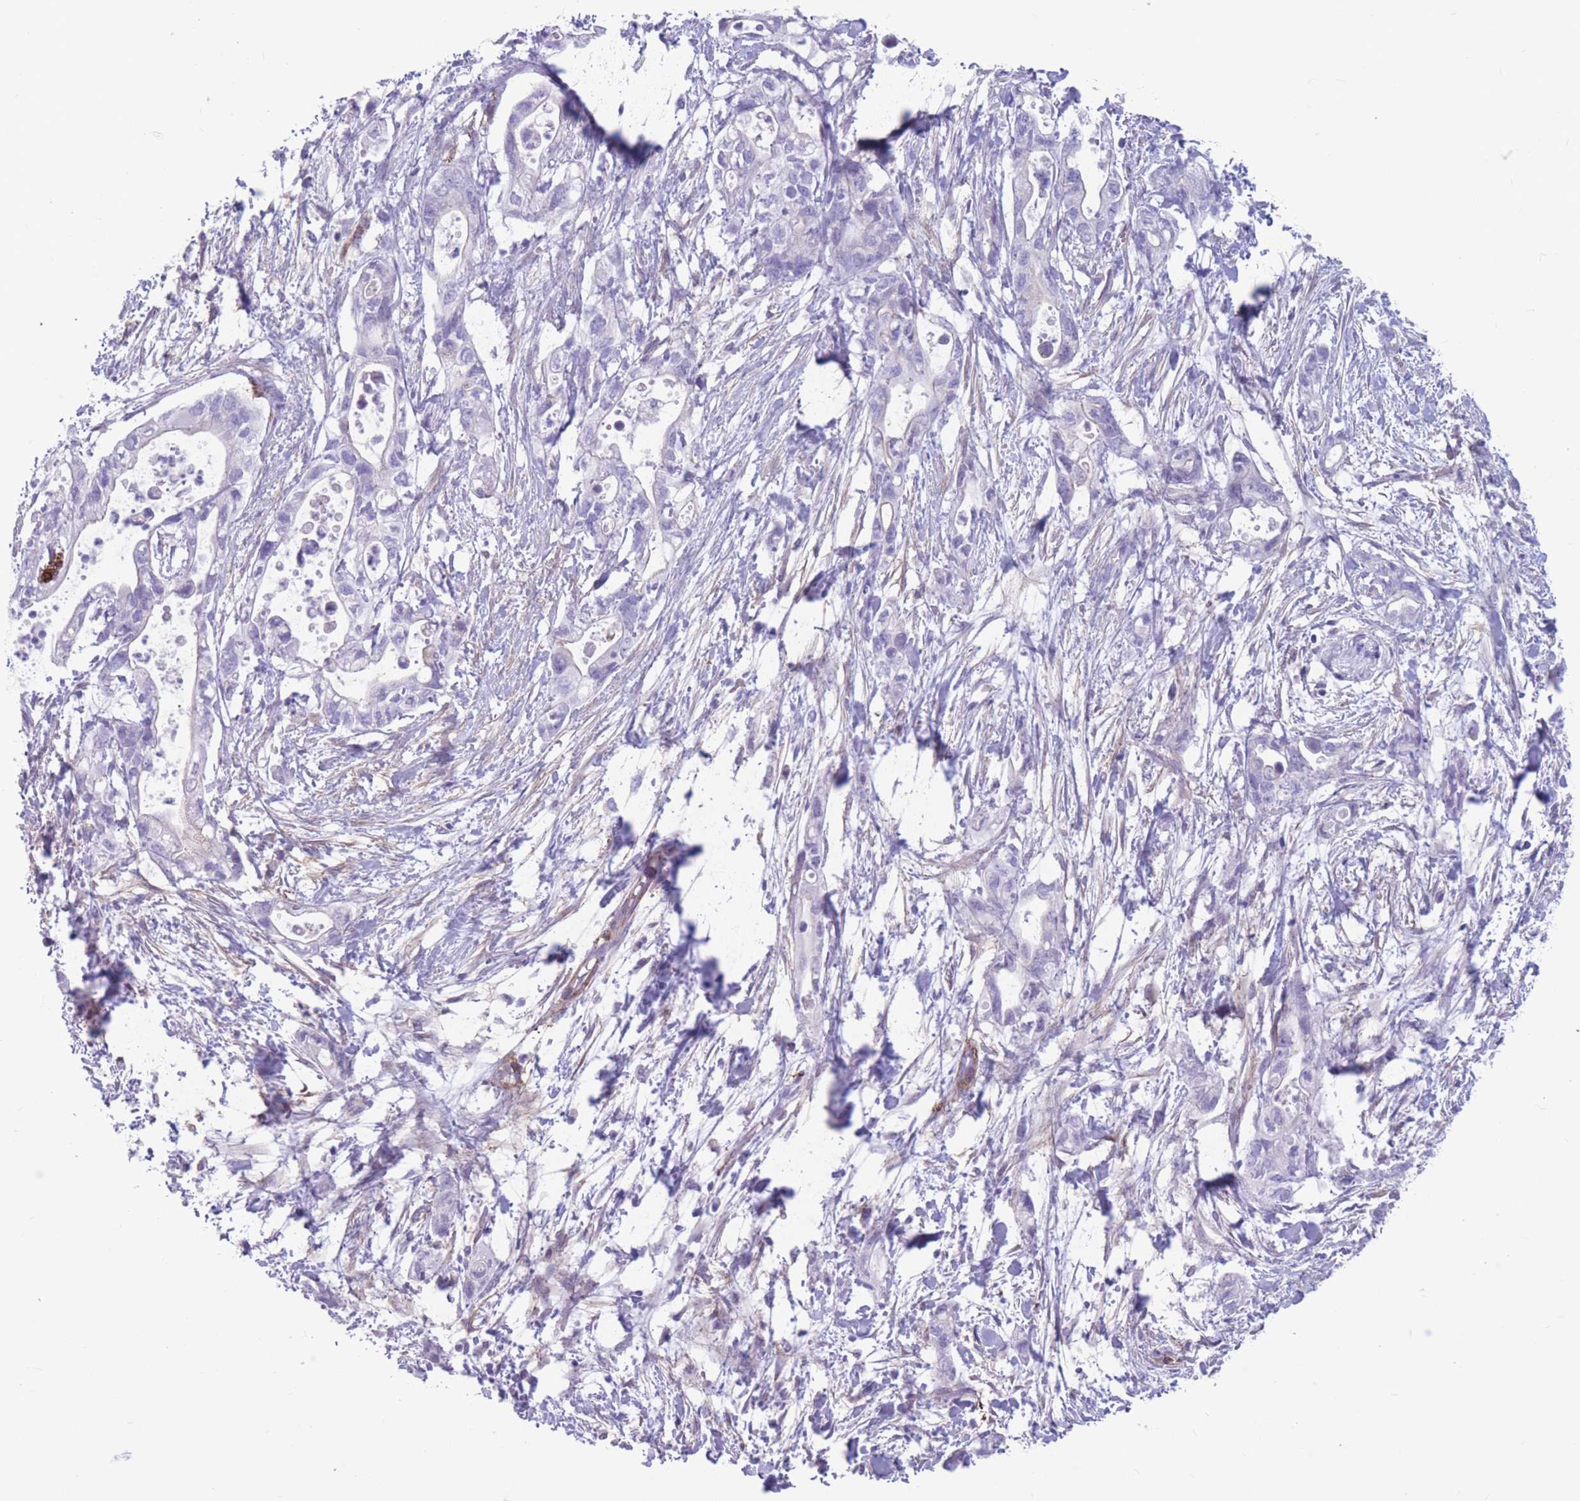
{"staining": {"intensity": "negative", "quantity": "none", "location": "none"}, "tissue": "pancreatic cancer", "cell_type": "Tumor cells", "image_type": "cancer", "snomed": [{"axis": "morphology", "description": "Adenocarcinoma, NOS"}, {"axis": "topography", "description": "Pancreas"}], "caption": "The photomicrograph demonstrates no staining of tumor cells in pancreatic adenocarcinoma.", "gene": "DPYD", "patient": {"sex": "female", "age": 72}}